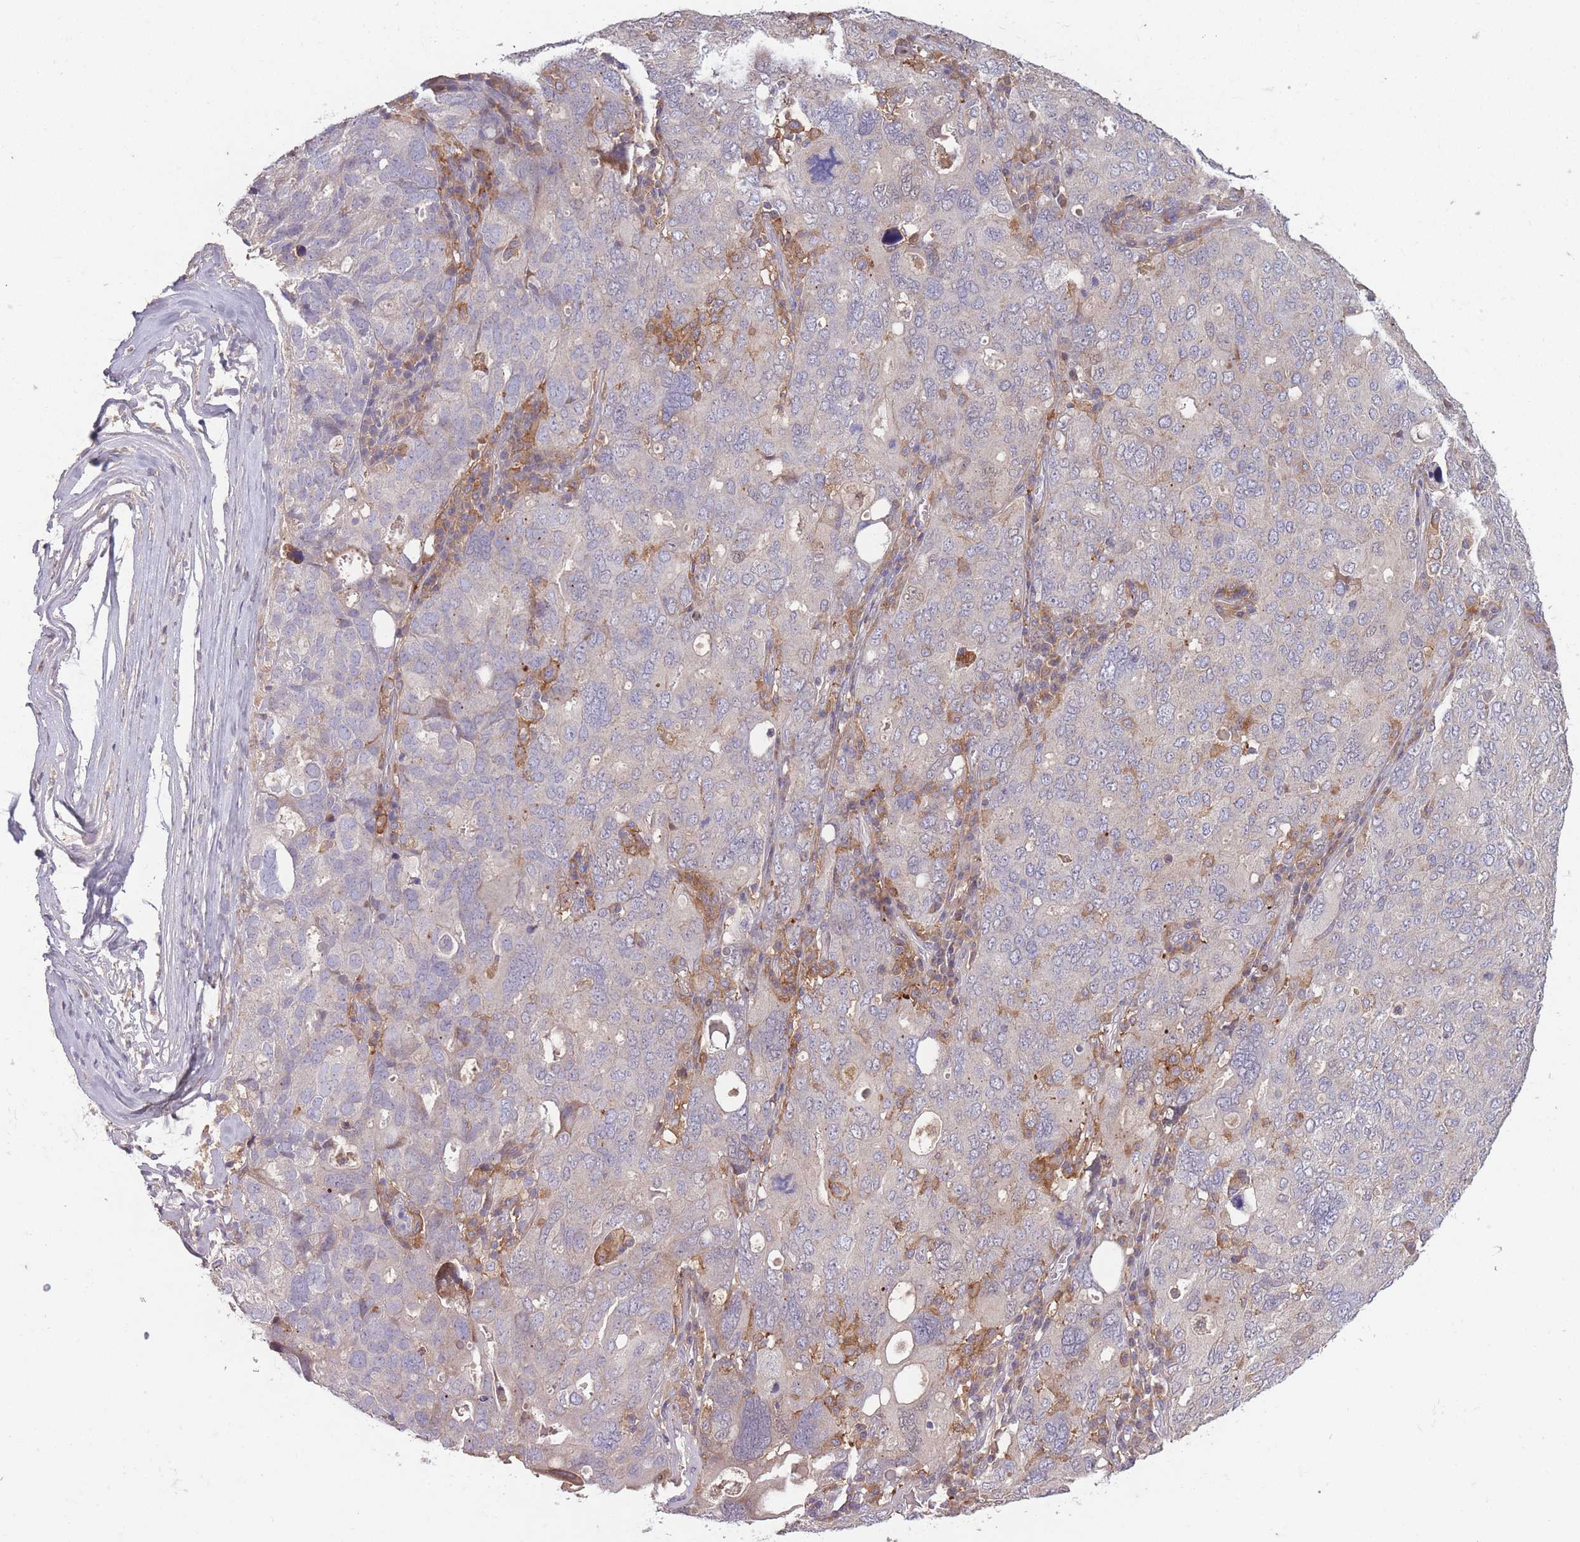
{"staining": {"intensity": "negative", "quantity": "none", "location": "none"}, "tissue": "ovarian cancer", "cell_type": "Tumor cells", "image_type": "cancer", "snomed": [{"axis": "morphology", "description": "Carcinoma, endometroid"}, {"axis": "topography", "description": "Ovary"}], "caption": "Tumor cells show no significant positivity in ovarian endometroid carcinoma. (DAB (3,3'-diaminobenzidine) immunohistochemistry (IHC) visualized using brightfield microscopy, high magnification).", "gene": "OR2V2", "patient": {"sex": "female", "age": 62}}